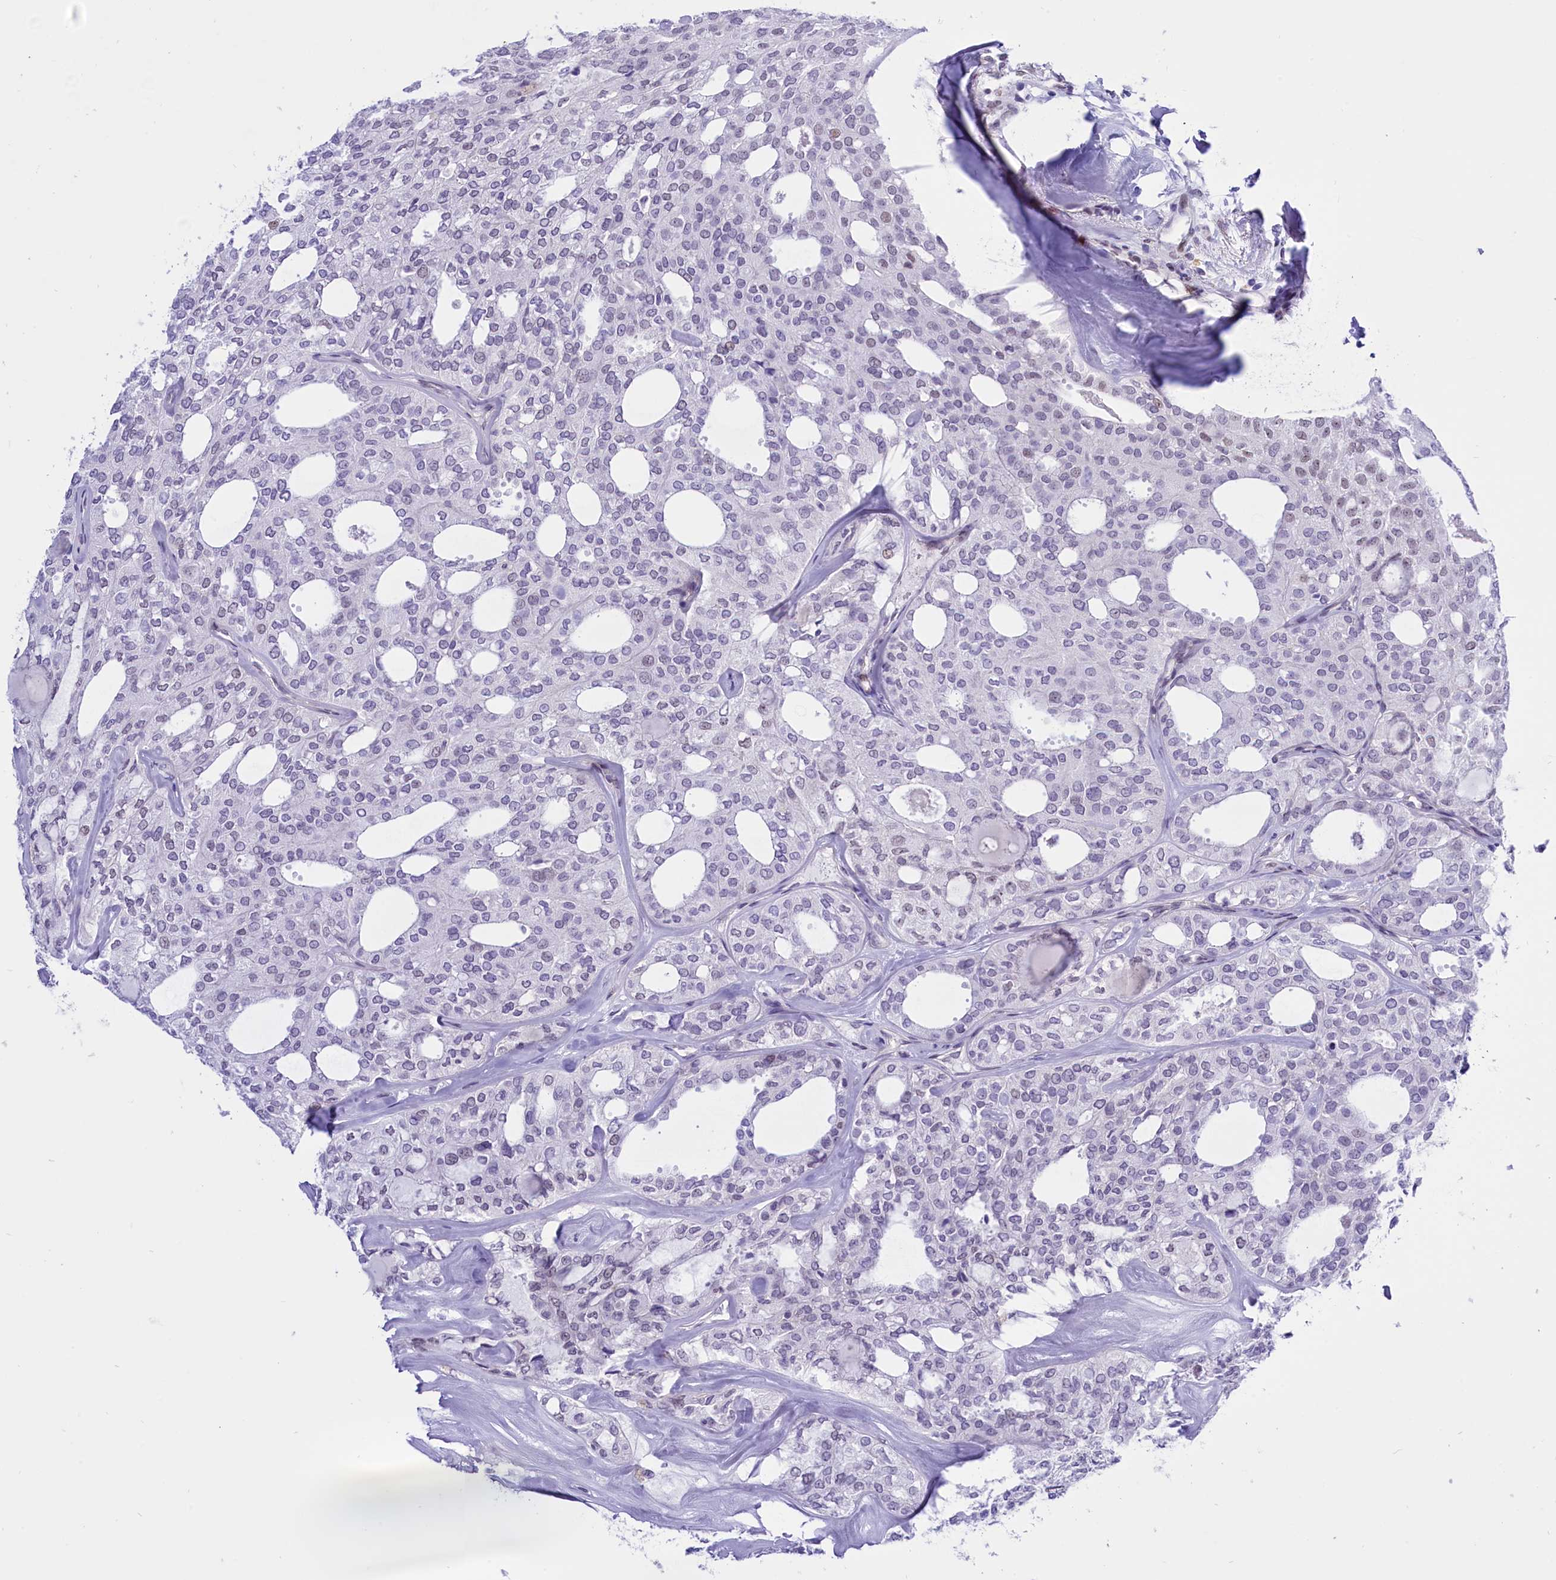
{"staining": {"intensity": "negative", "quantity": "none", "location": "none"}, "tissue": "thyroid cancer", "cell_type": "Tumor cells", "image_type": "cancer", "snomed": [{"axis": "morphology", "description": "Follicular adenoma carcinoma, NOS"}, {"axis": "topography", "description": "Thyroid gland"}], "caption": "Immunohistochemical staining of thyroid cancer (follicular adenoma carcinoma) displays no significant positivity in tumor cells.", "gene": "RPS6KB1", "patient": {"sex": "male", "age": 75}}